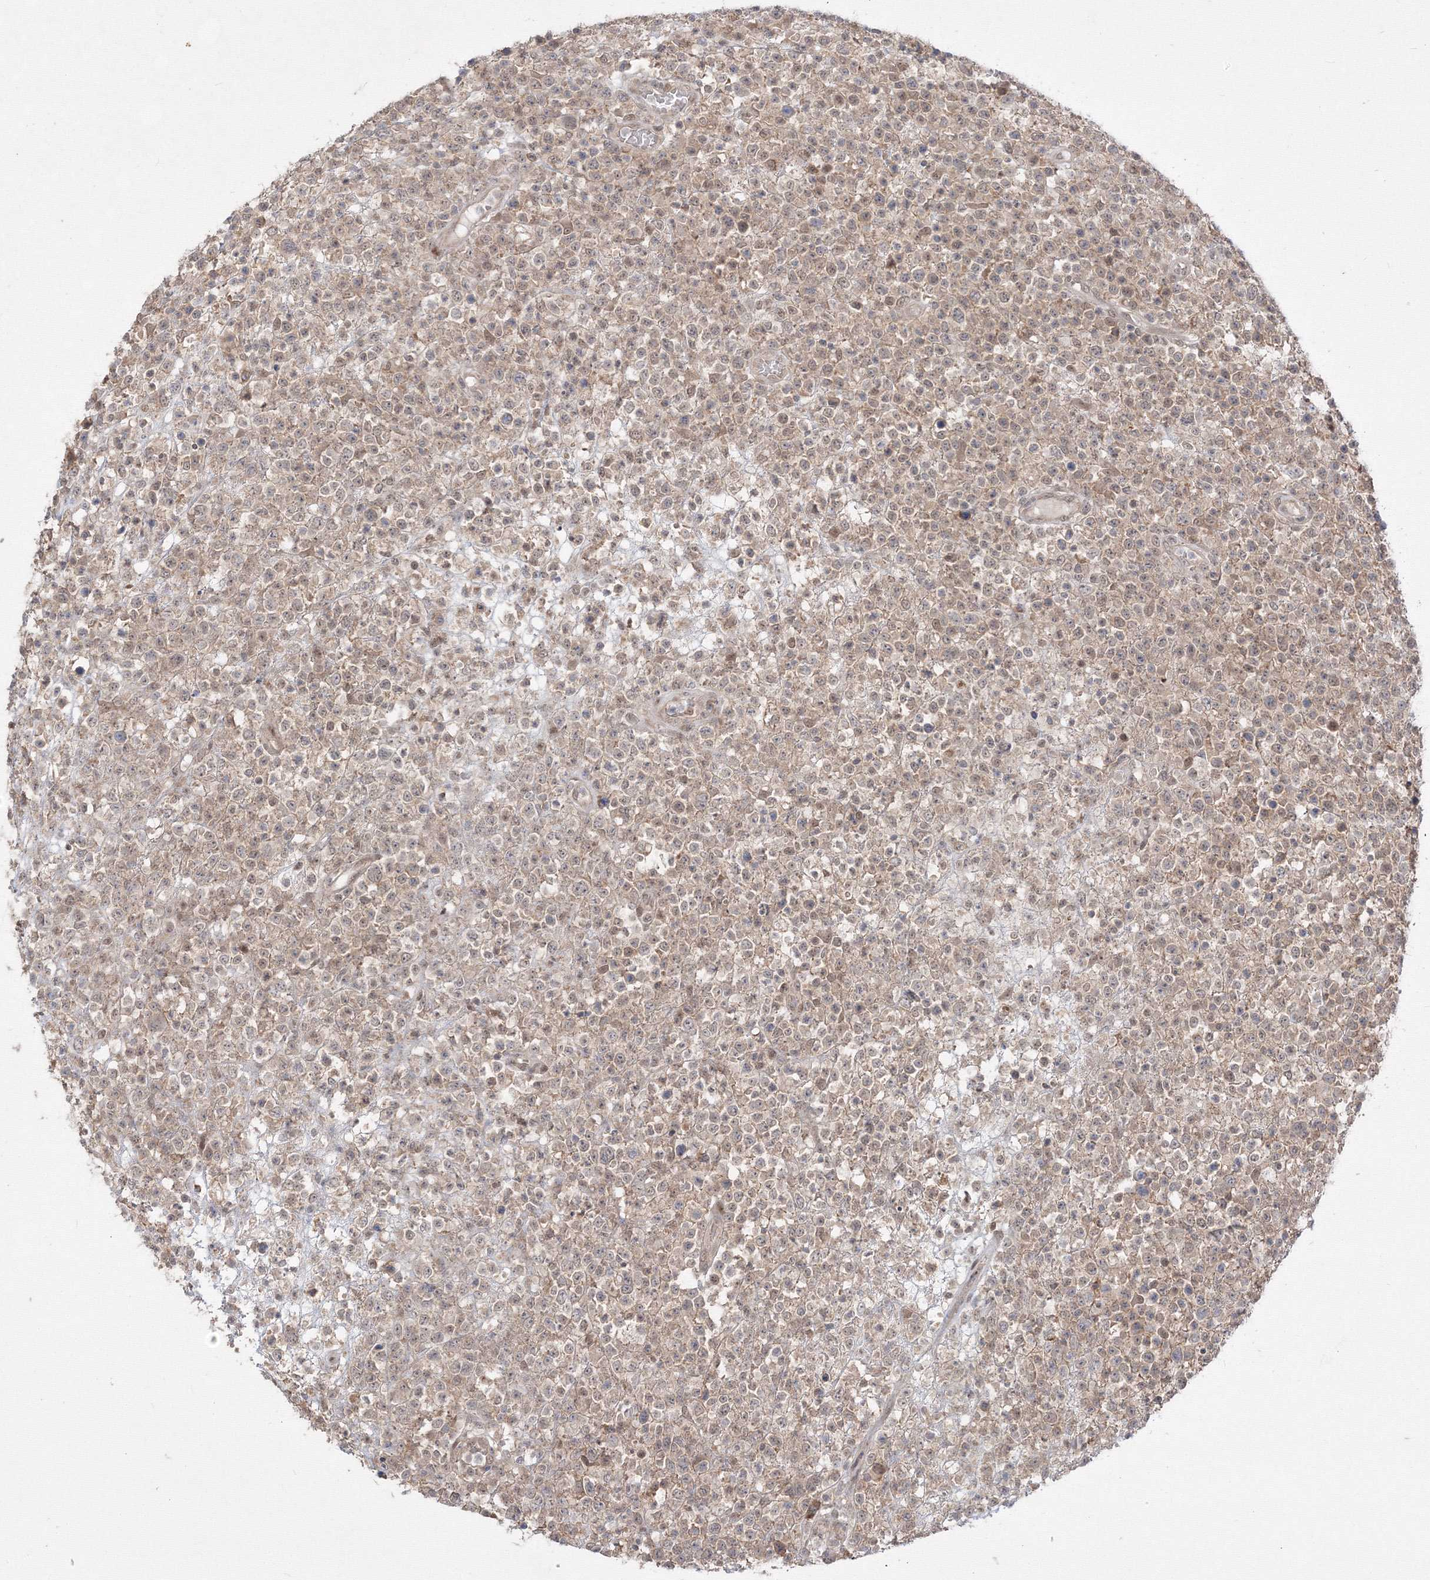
{"staining": {"intensity": "weak", "quantity": ">75%", "location": "cytoplasmic/membranous,nuclear"}, "tissue": "lymphoma", "cell_type": "Tumor cells", "image_type": "cancer", "snomed": [{"axis": "morphology", "description": "Malignant lymphoma, non-Hodgkin's type, High grade"}, {"axis": "topography", "description": "Colon"}], "caption": "A histopathology image of human lymphoma stained for a protein demonstrates weak cytoplasmic/membranous and nuclear brown staining in tumor cells. The staining was performed using DAB to visualize the protein expression in brown, while the nuclei were stained in blue with hematoxylin (Magnification: 20x).", "gene": "COPS4", "patient": {"sex": "female", "age": 53}}